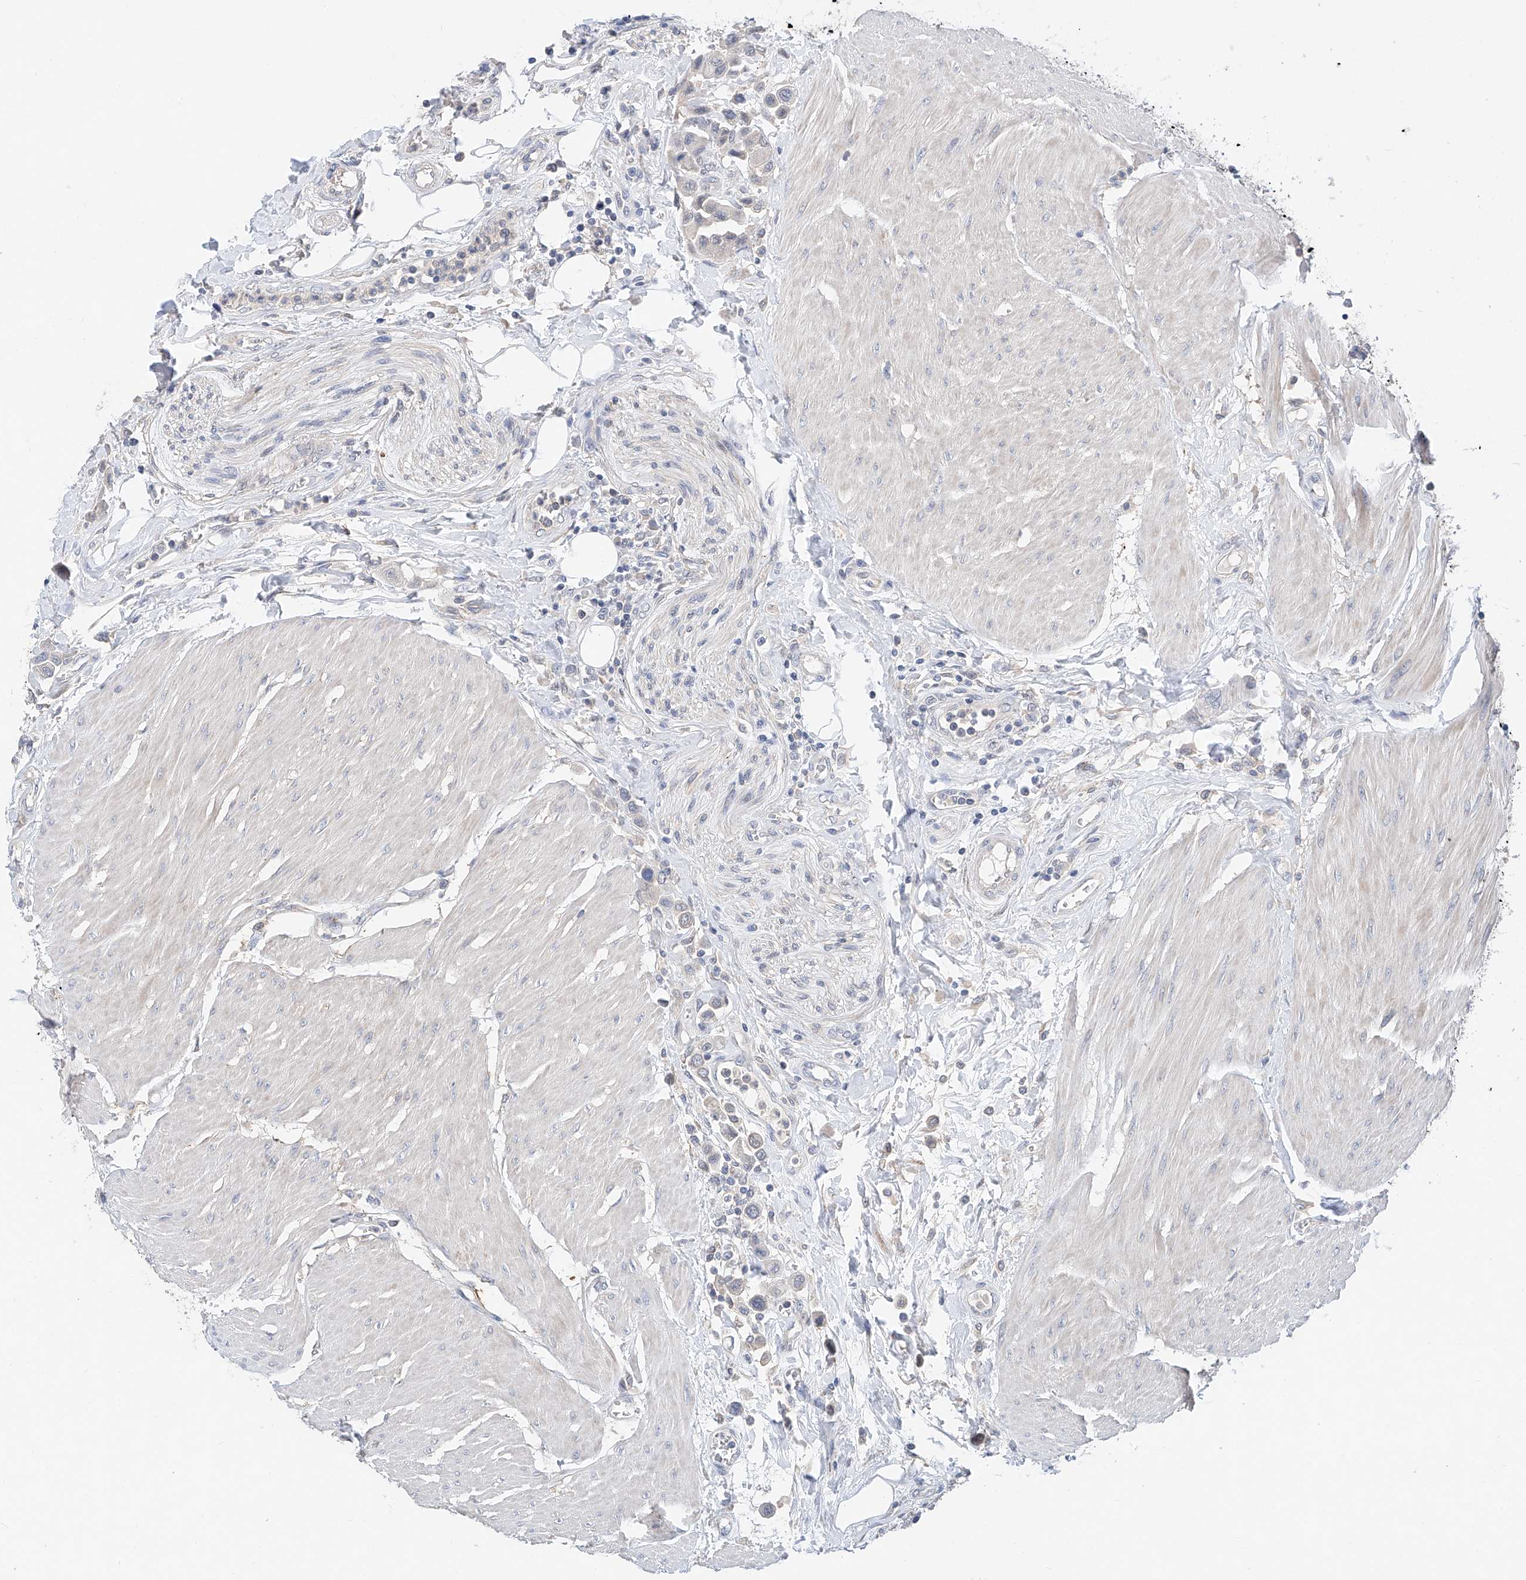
{"staining": {"intensity": "negative", "quantity": "none", "location": "none"}, "tissue": "urothelial cancer", "cell_type": "Tumor cells", "image_type": "cancer", "snomed": [{"axis": "morphology", "description": "Urothelial carcinoma, High grade"}, {"axis": "topography", "description": "Urinary bladder"}], "caption": "The histopathology image reveals no significant expression in tumor cells of urothelial carcinoma (high-grade). (DAB (3,3'-diaminobenzidine) IHC with hematoxylin counter stain).", "gene": "FUCA2", "patient": {"sex": "male", "age": 50}}